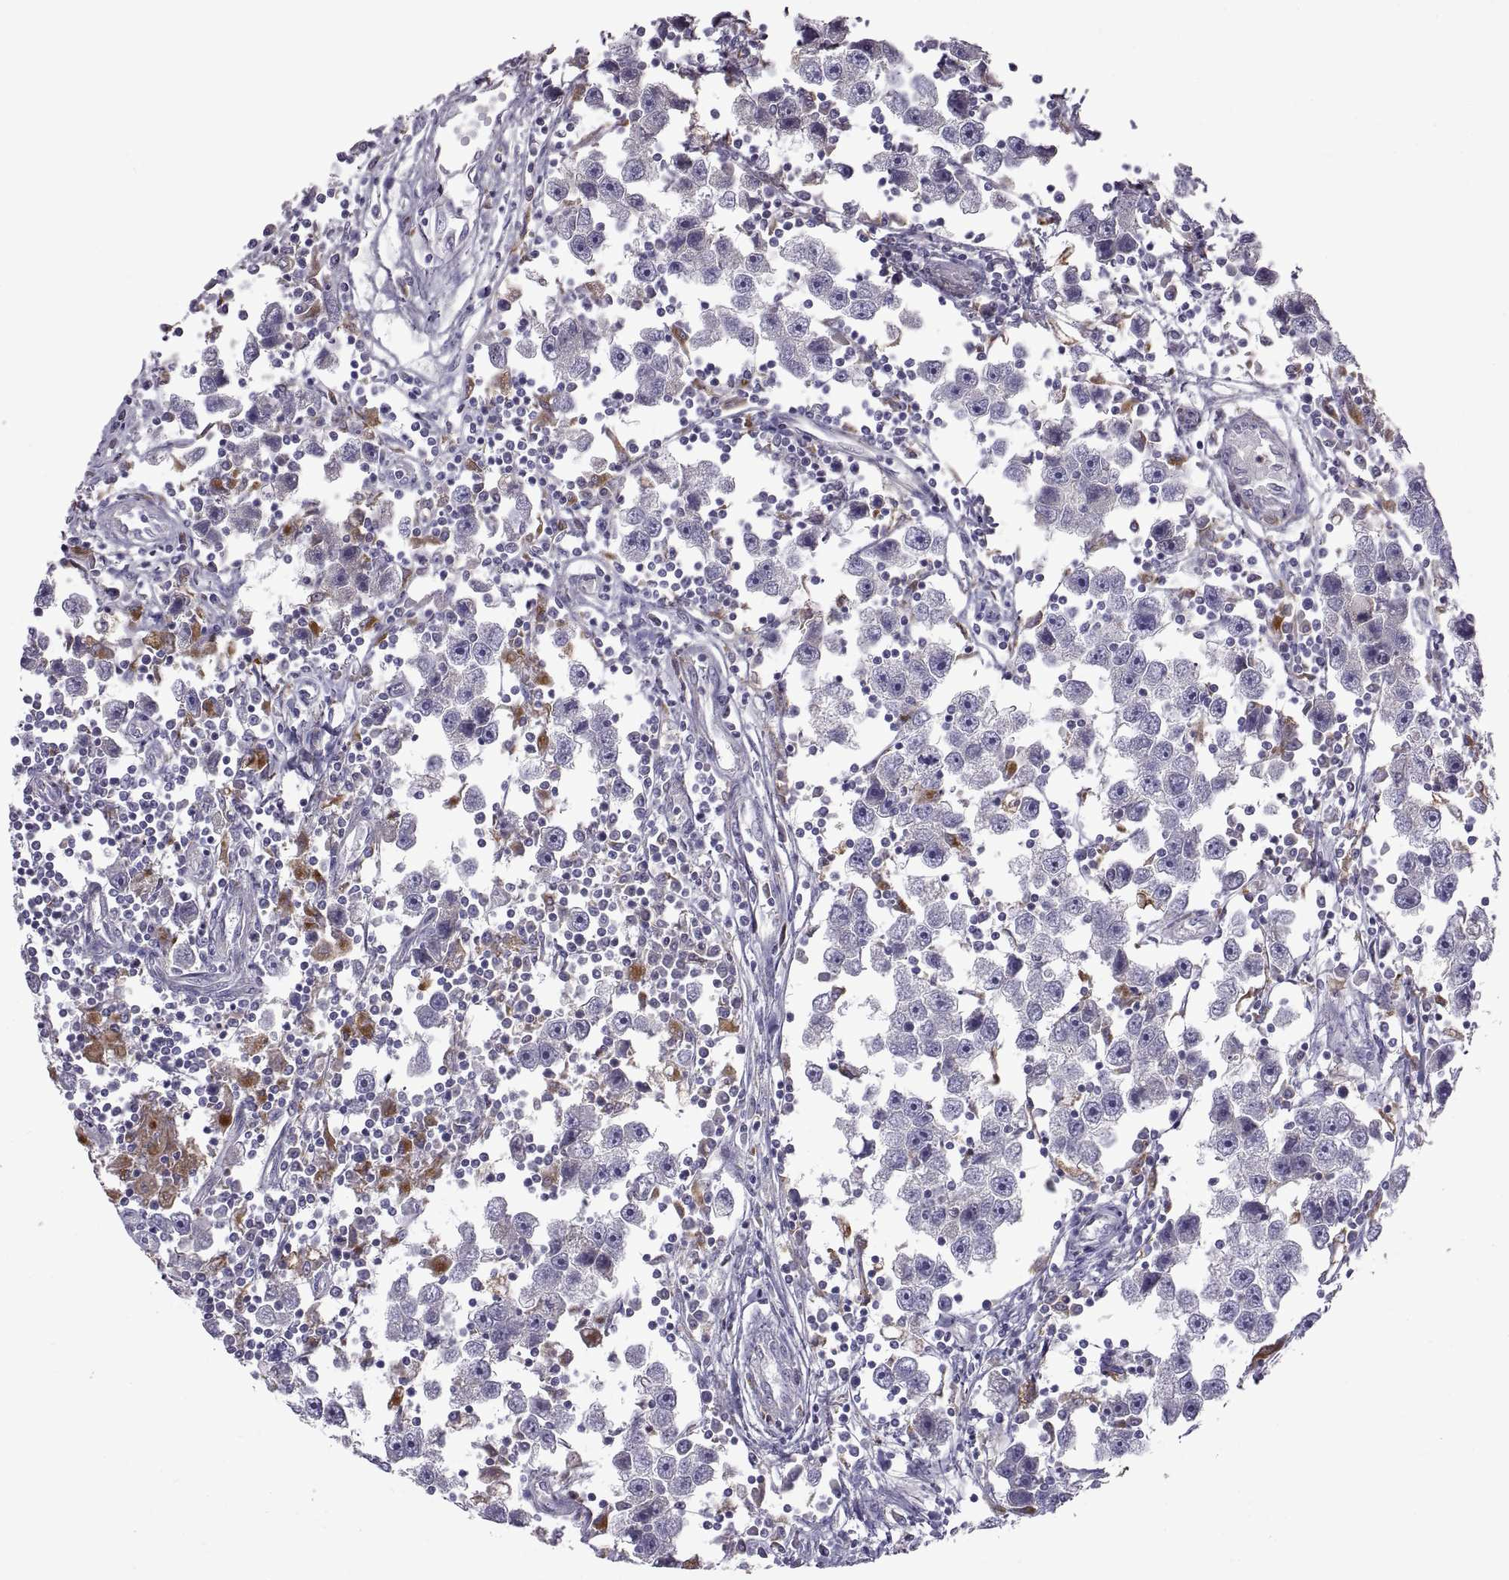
{"staining": {"intensity": "moderate", "quantity": "<25%", "location": "cytoplasmic/membranous"}, "tissue": "testis cancer", "cell_type": "Tumor cells", "image_type": "cancer", "snomed": [{"axis": "morphology", "description": "Seminoma, NOS"}, {"axis": "topography", "description": "Testis"}], "caption": "Brown immunohistochemical staining in human testis cancer (seminoma) displays moderate cytoplasmic/membranous positivity in about <25% of tumor cells. The staining was performed using DAB, with brown indicating positive protein expression. Nuclei are stained blue with hematoxylin.", "gene": "ARSL", "patient": {"sex": "male", "age": 30}}